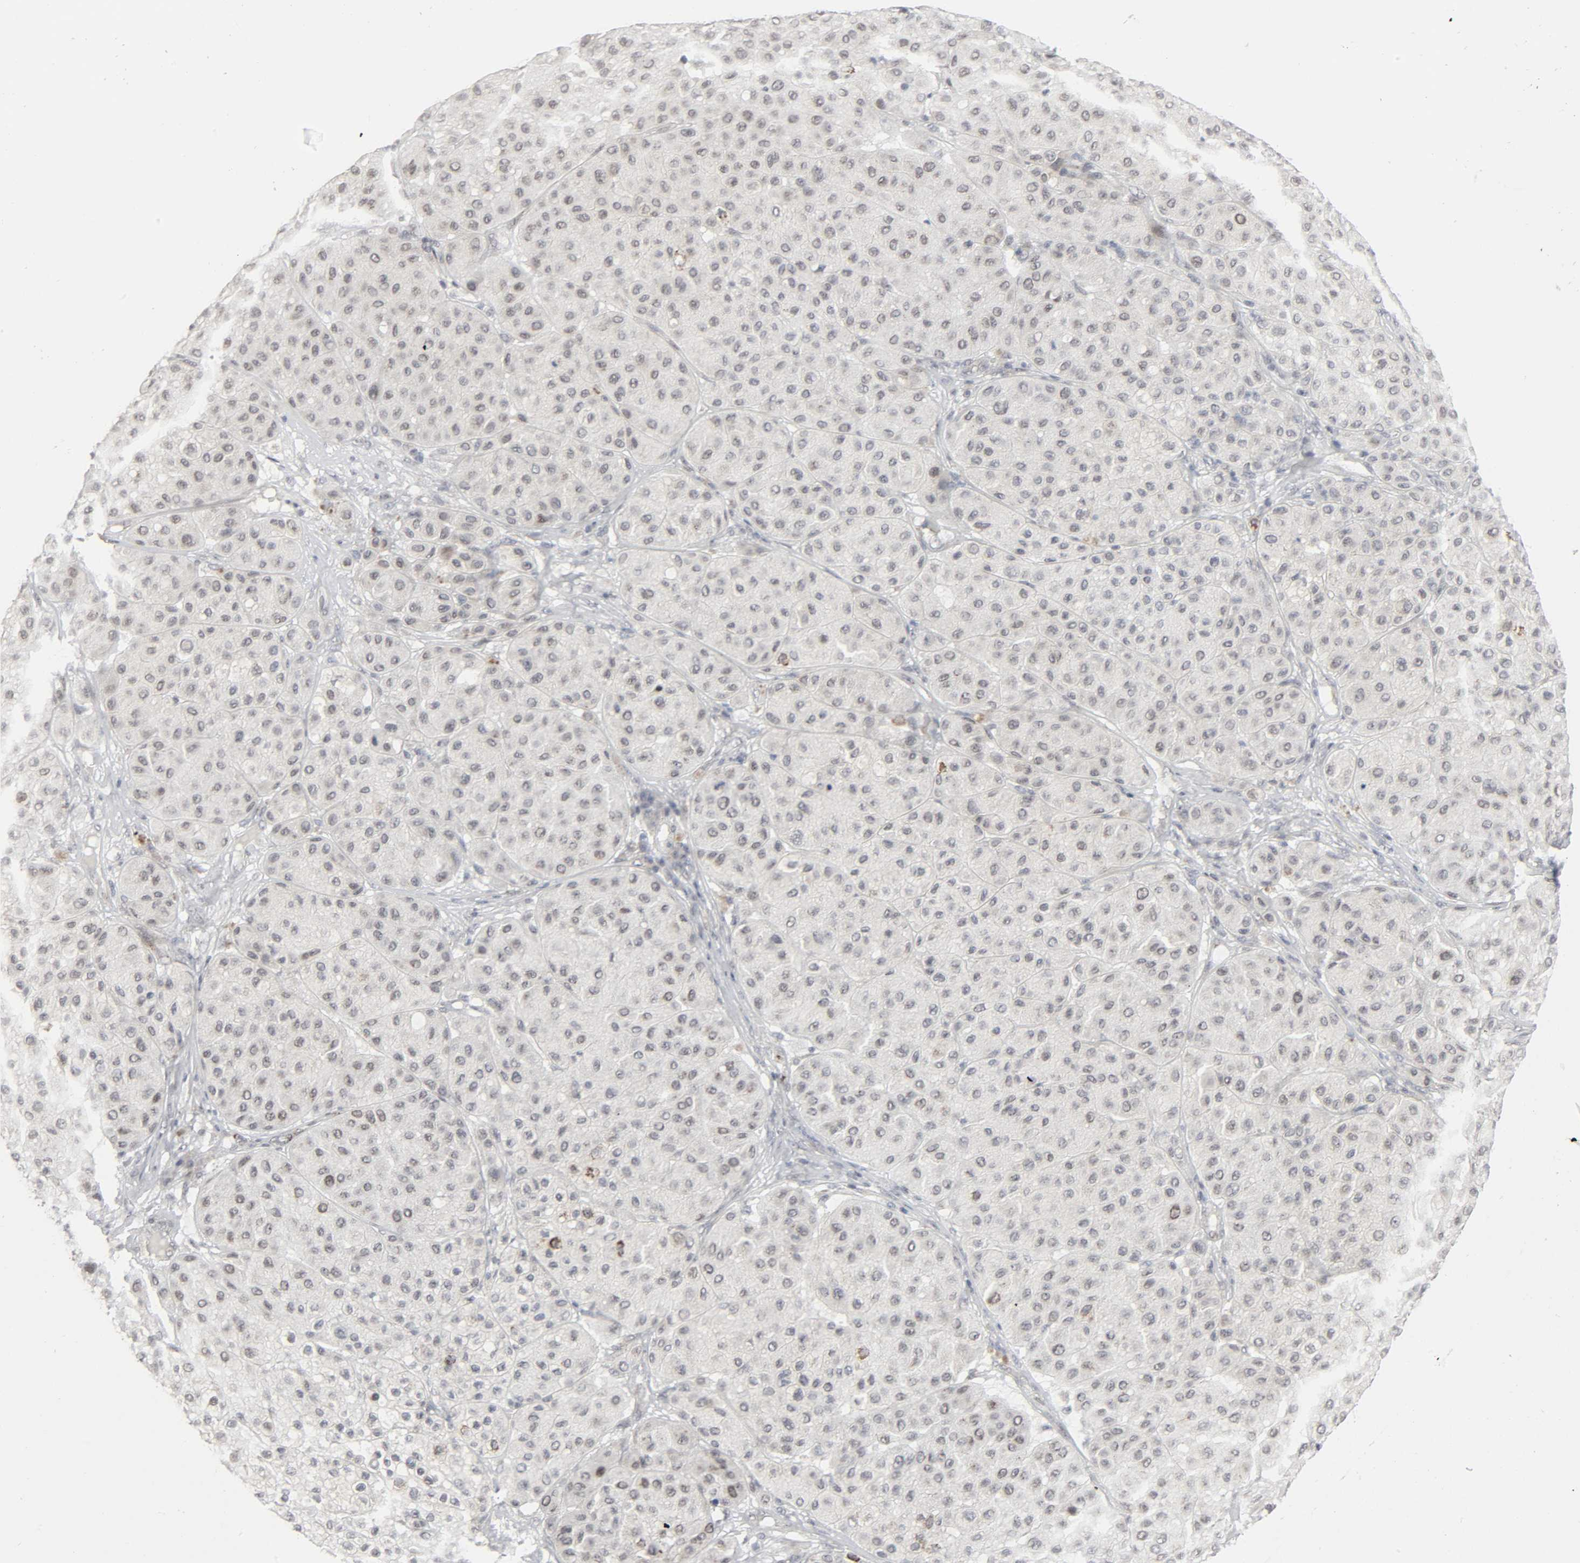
{"staining": {"intensity": "negative", "quantity": "none", "location": "none"}, "tissue": "melanoma", "cell_type": "Tumor cells", "image_type": "cancer", "snomed": [{"axis": "morphology", "description": "Normal tissue, NOS"}, {"axis": "morphology", "description": "Malignant melanoma, Metastatic site"}, {"axis": "topography", "description": "Skin"}], "caption": "Immunohistochemistry micrograph of human melanoma stained for a protein (brown), which exhibits no positivity in tumor cells.", "gene": "MUC1", "patient": {"sex": "male", "age": 41}}